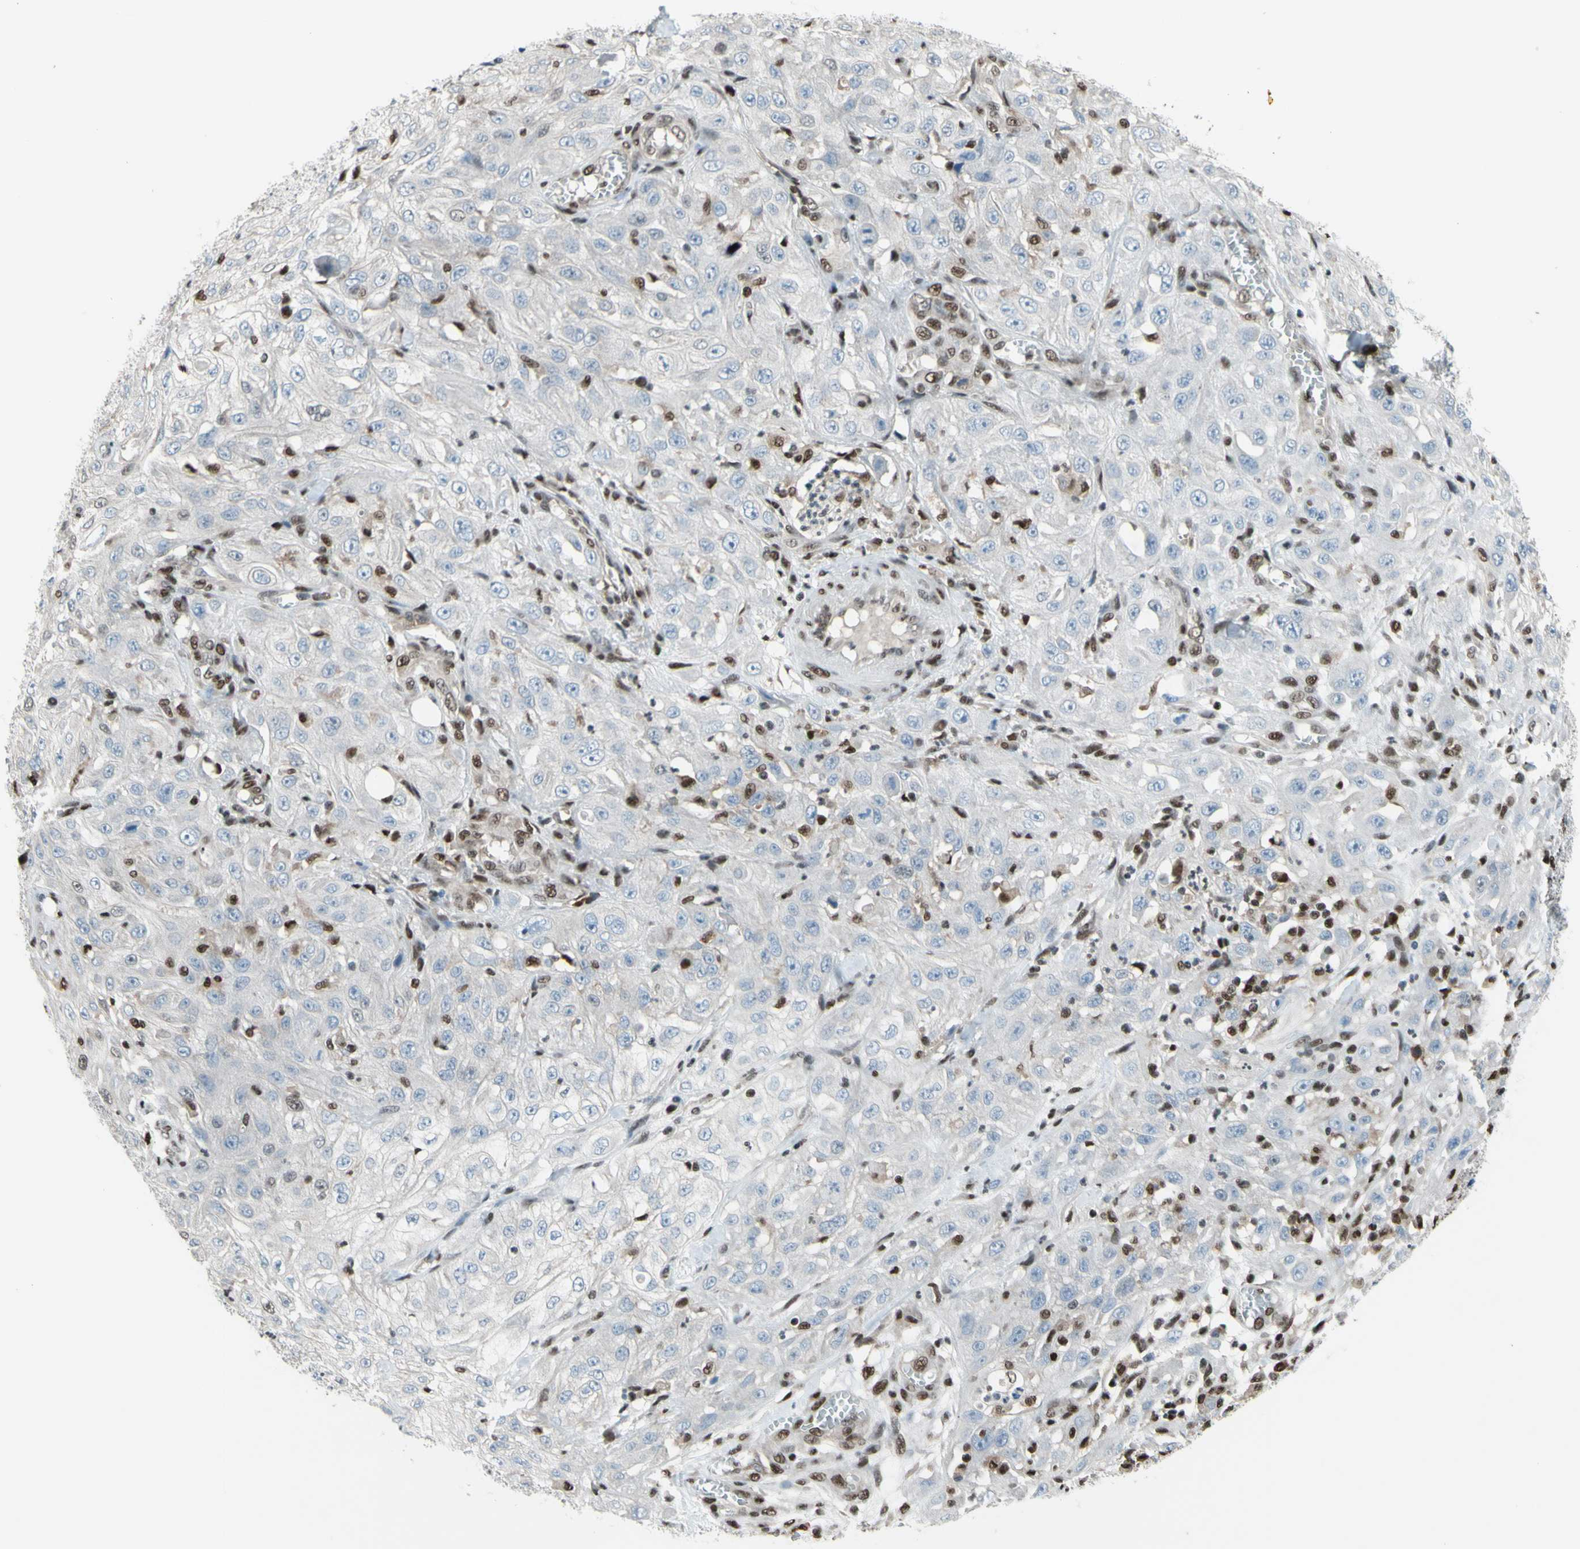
{"staining": {"intensity": "negative", "quantity": "none", "location": "none"}, "tissue": "skin cancer", "cell_type": "Tumor cells", "image_type": "cancer", "snomed": [{"axis": "morphology", "description": "Squamous cell carcinoma, NOS"}, {"axis": "morphology", "description": "Squamous cell carcinoma, metastatic, NOS"}, {"axis": "topography", "description": "Skin"}, {"axis": "topography", "description": "Lymph node"}], "caption": "There is no significant expression in tumor cells of skin cancer (metastatic squamous cell carcinoma).", "gene": "FKBP5", "patient": {"sex": "male", "age": 75}}